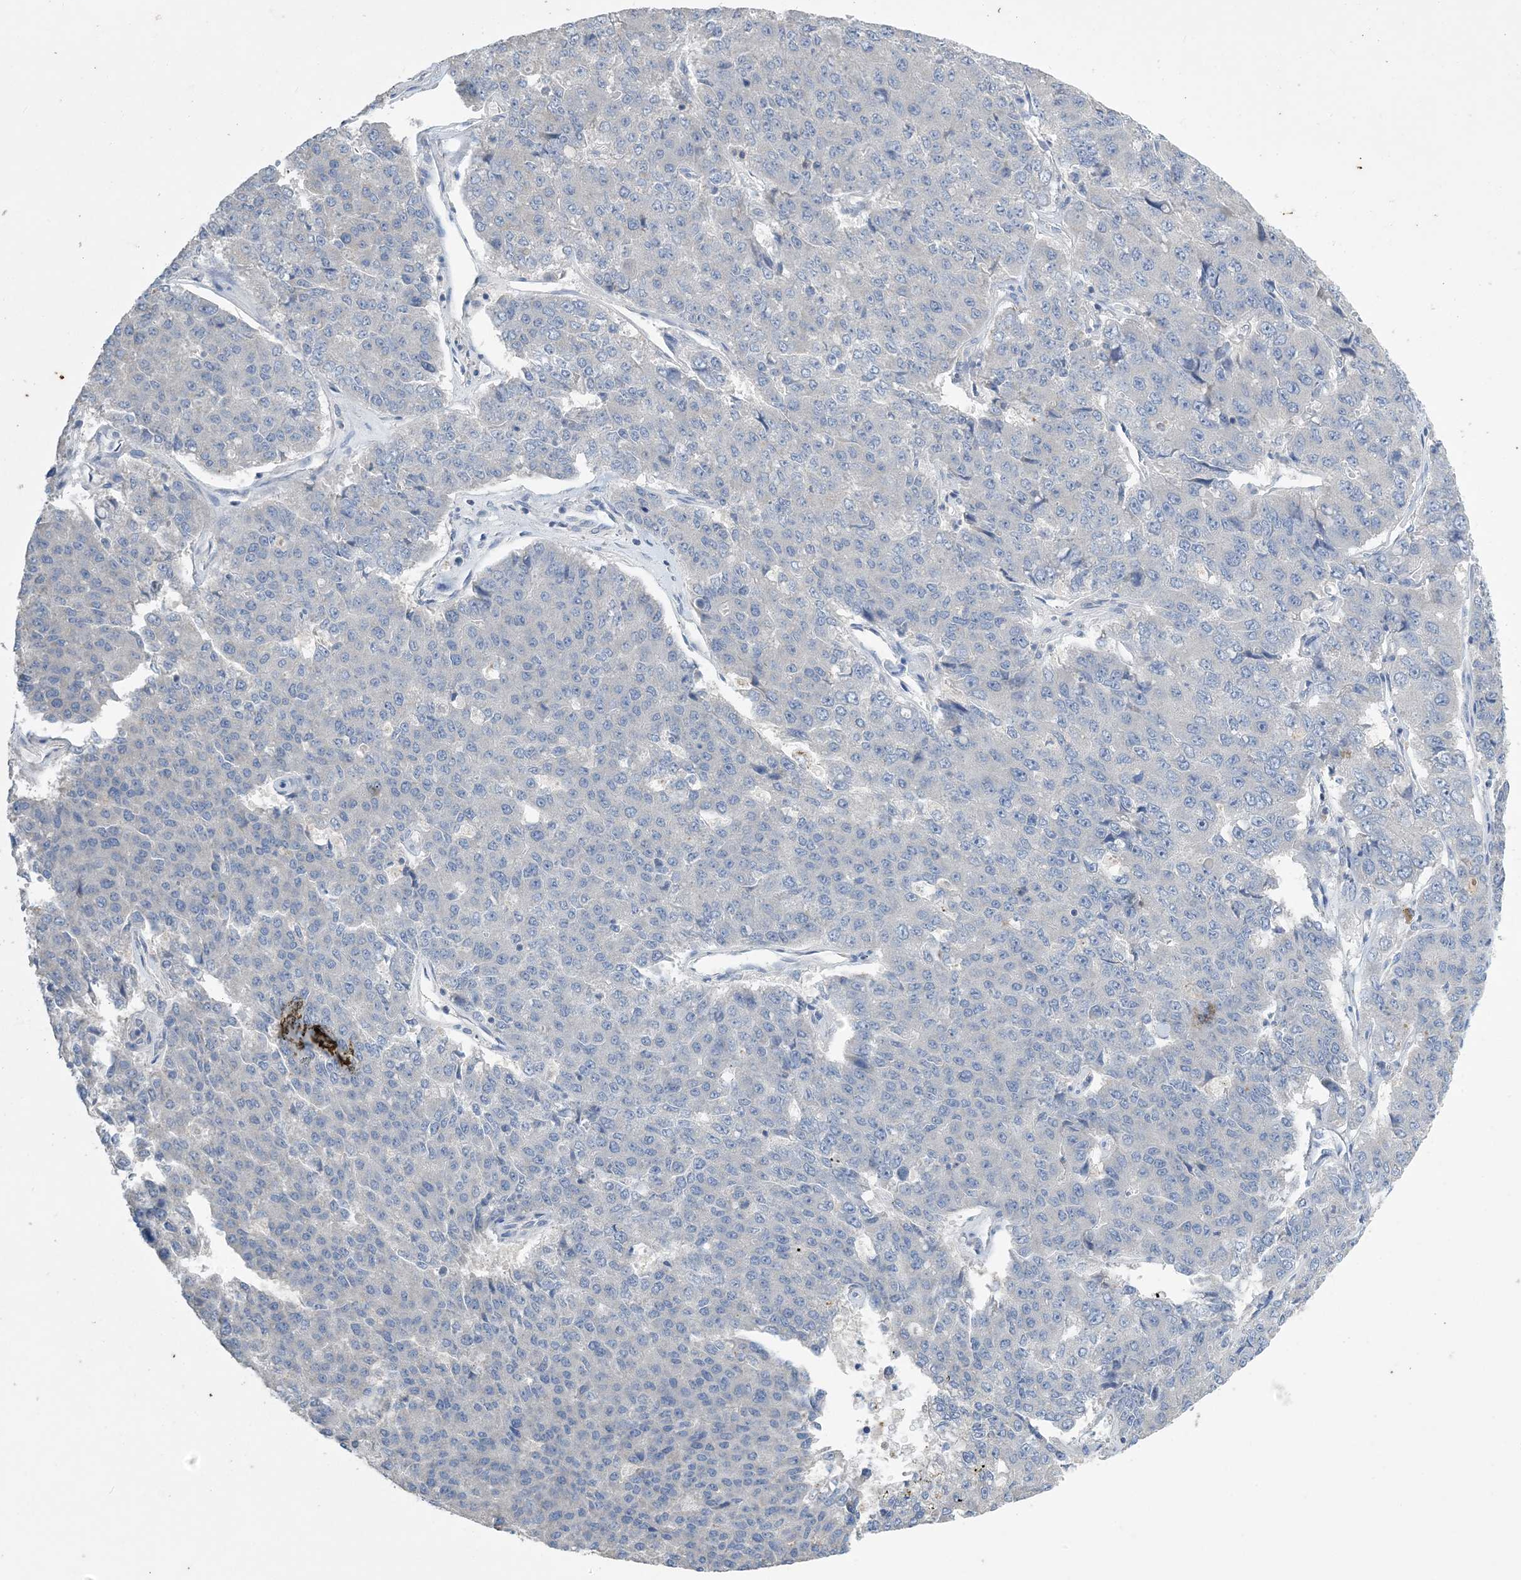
{"staining": {"intensity": "negative", "quantity": "none", "location": "none"}, "tissue": "pancreatic cancer", "cell_type": "Tumor cells", "image_type": "cancer", "snomed": [{"axis": "morphology", "description": "Adenocarcinoma, NOS"}, {"axis": "topography", "description": "Pancreas"}], "caption": "Image shows no significant protein staining in tumor cells of adenocarcinoma (pancreatic).", "gene": "KPRP", "patient": {"sex": "male", "age": 50}}